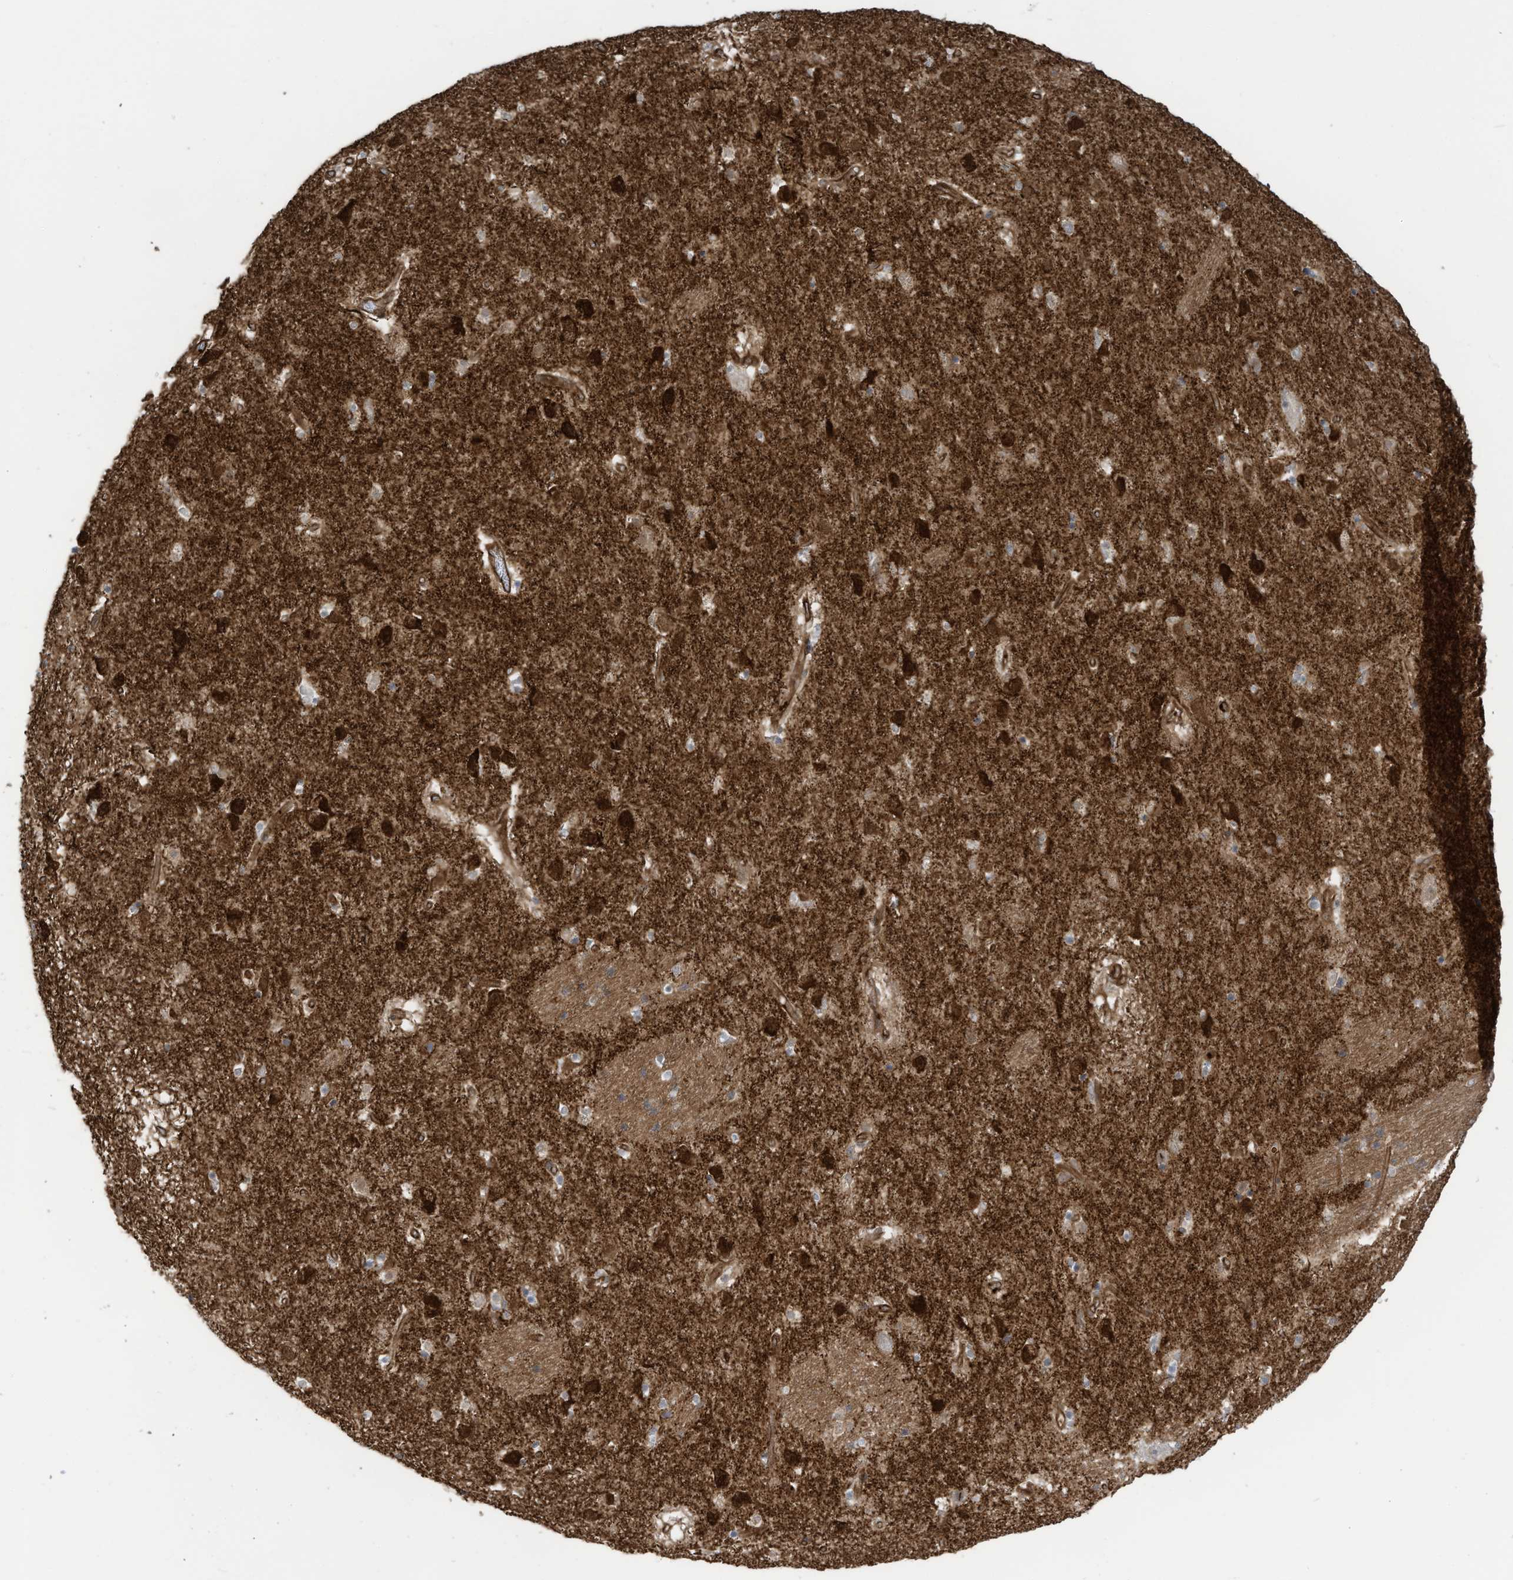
{"staining": {"intensity": "negative", "quantity": "none", "location": "none"}, "tissue": "caudate", "cell_type": "Glial cells", "image_type": "normal", "snomed": [{"axis": "morphology", "description": "Normal tissue, NOS"}, {"axis": "topography", "description": "Lateral ventricle wall"}], "caption": "DAB (3,3'-diaminobenzidine) immunohistochemical staining of benign caudate demonstrates no significant expression in glial cells.", "gene": "SLC9A2", "patient": {"sex": "male", "age": 70}}